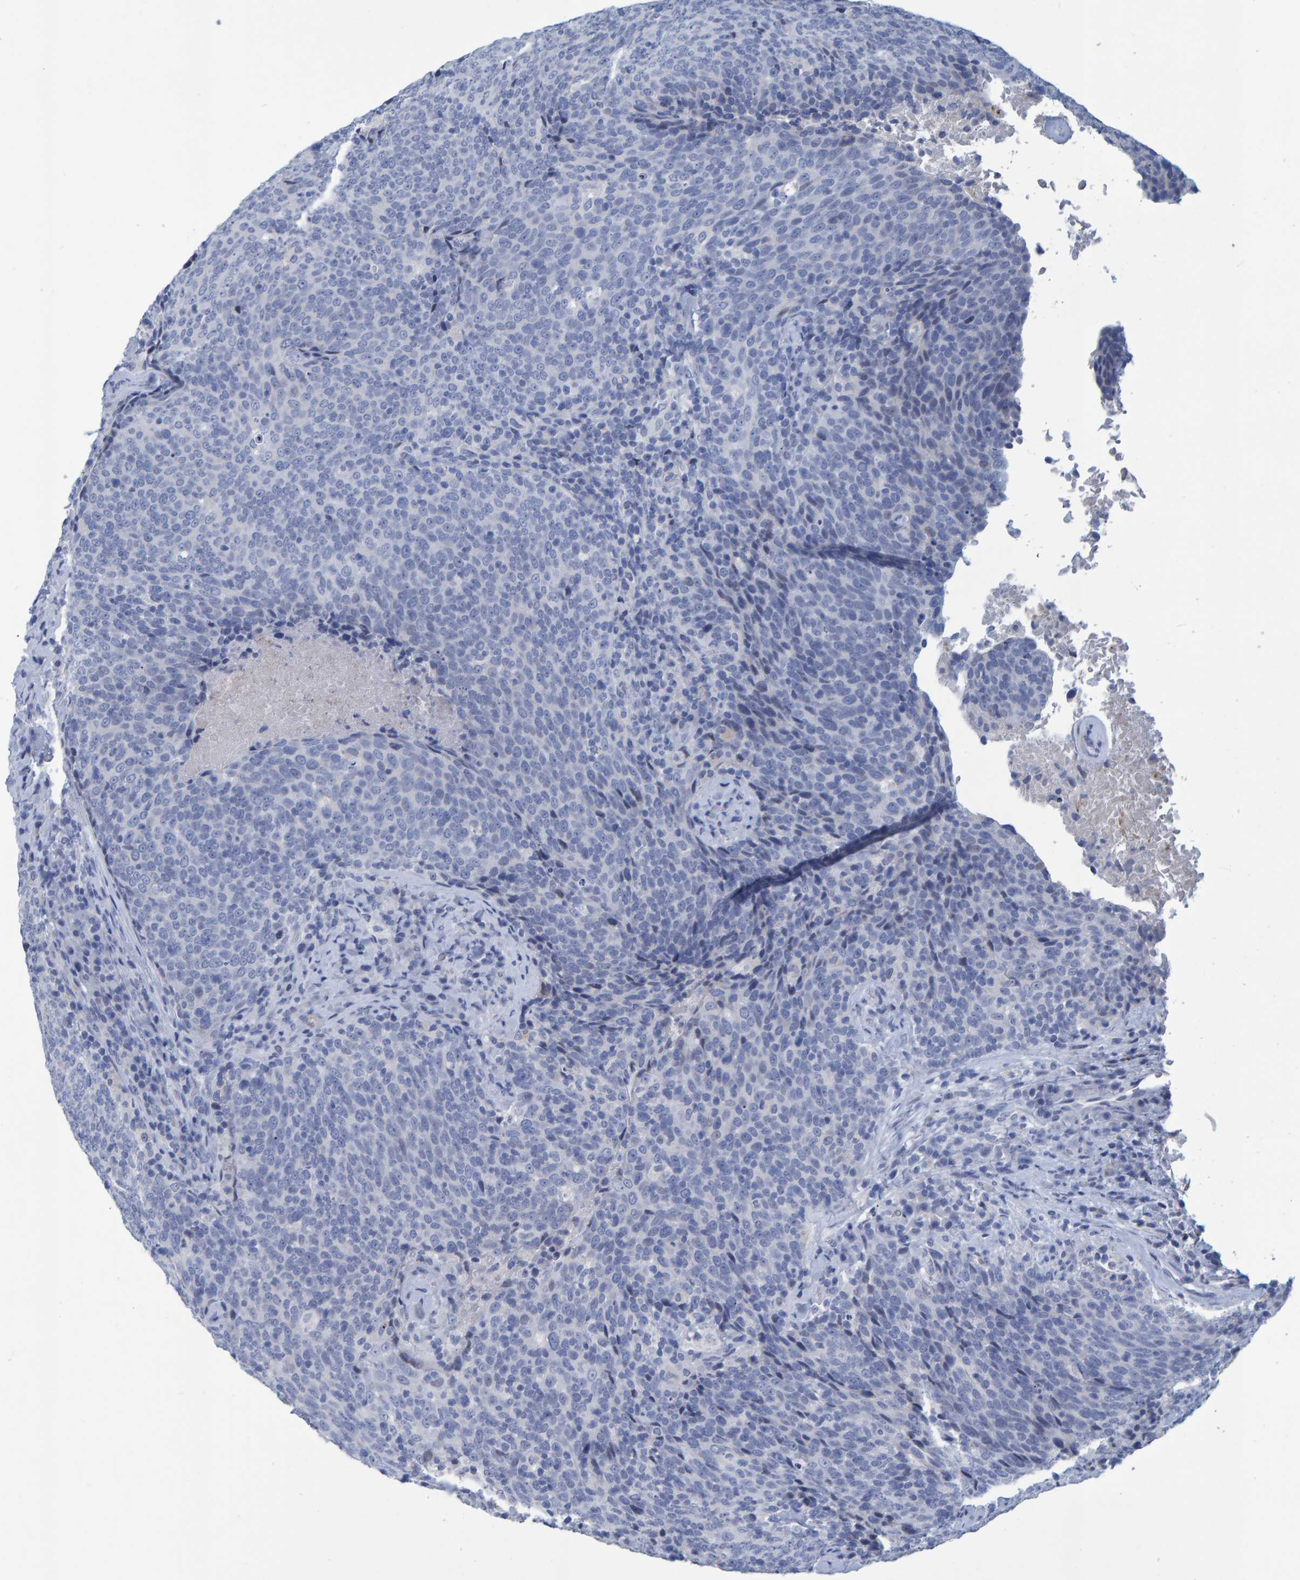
{"staining": {"intensity": "negative", "quantity": "none", "location": "none"}, "tissue": "head and neck cancer", "cell_type": "Tumor cells", "image_type": "cancer", "snomed": [{"axis": "morphology", "description": "Squamous cell carcinoma, NOS"}, {"axis": "morphology", "description": "Squamous cell carcinoma, metastatic, NOS"}, {"axis": "topography", "description": "Lymph node"}, {"axis": "topography", "description": "Head-Neck"}], "caption": "Tumor cells are negative for protein expression in human head and neck cancer.", "gene": "PROCA1", "patient": {"sex": "male", "age": 62}}